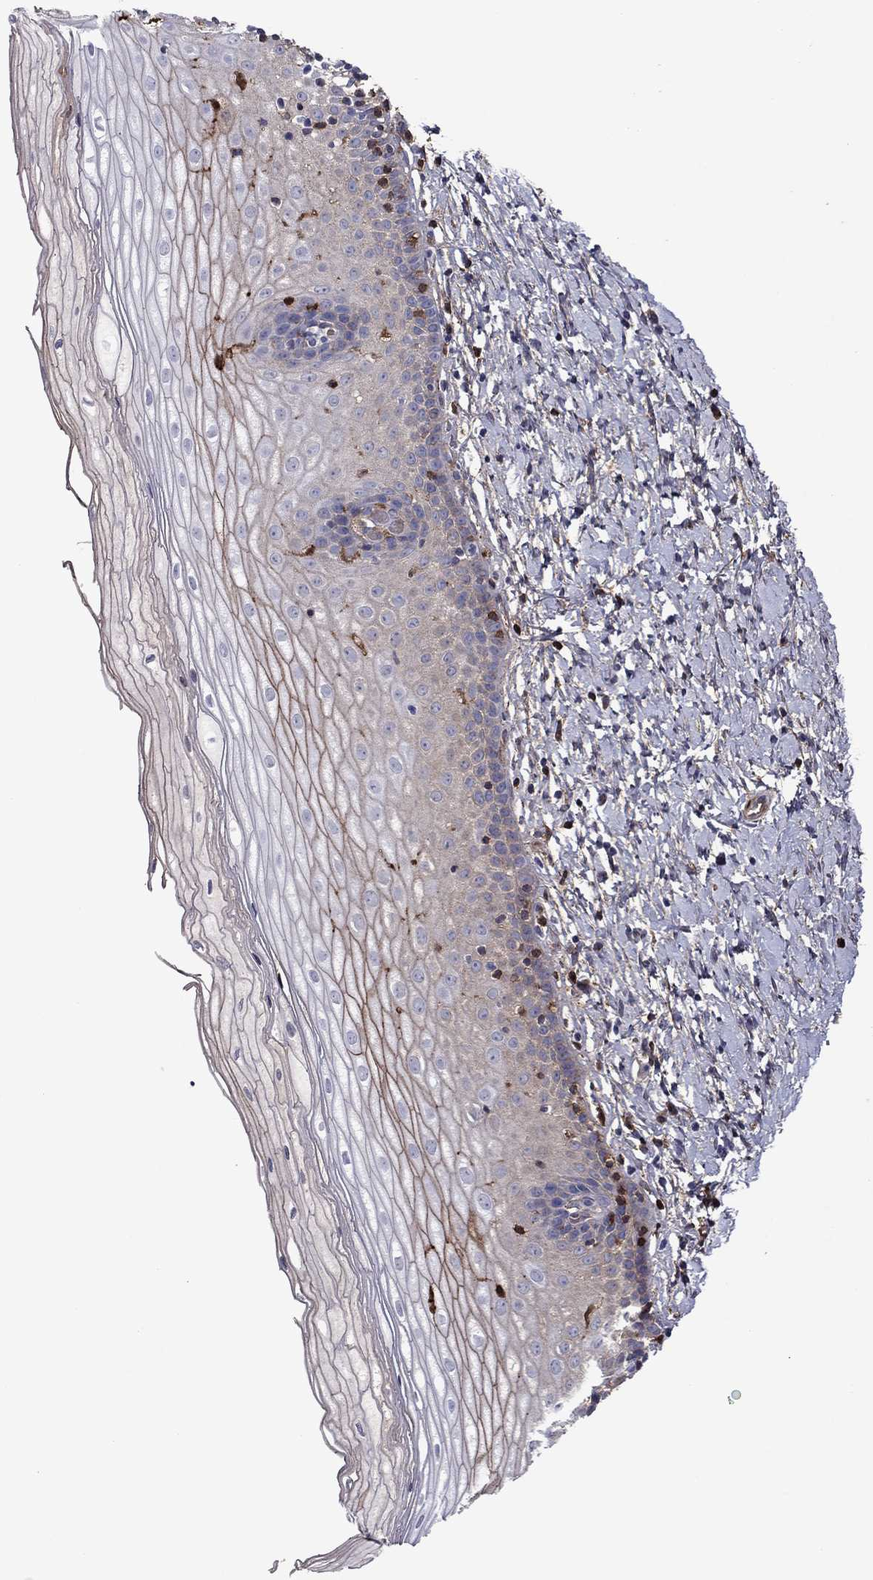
{"staining": {"intensity": "moderate", "quantity": "<25%", "location": "cytoplasmic/membranous"}, "tissue": "cervix", "cell_type": "Squamous epithelial cells", "image_type": "normal", "snomed": [{"axis": "morphology", "description": "Normal tissue, NOS"}, {"axis": "topography", "description": "Cervix"}], "caption": "Squamous epithelial cells show moderate cytoplasmic/membranous staining in about <25% of cells in normal cervix.", "gene": "HPX", "patient": {"sex": "female", "age": 37}}